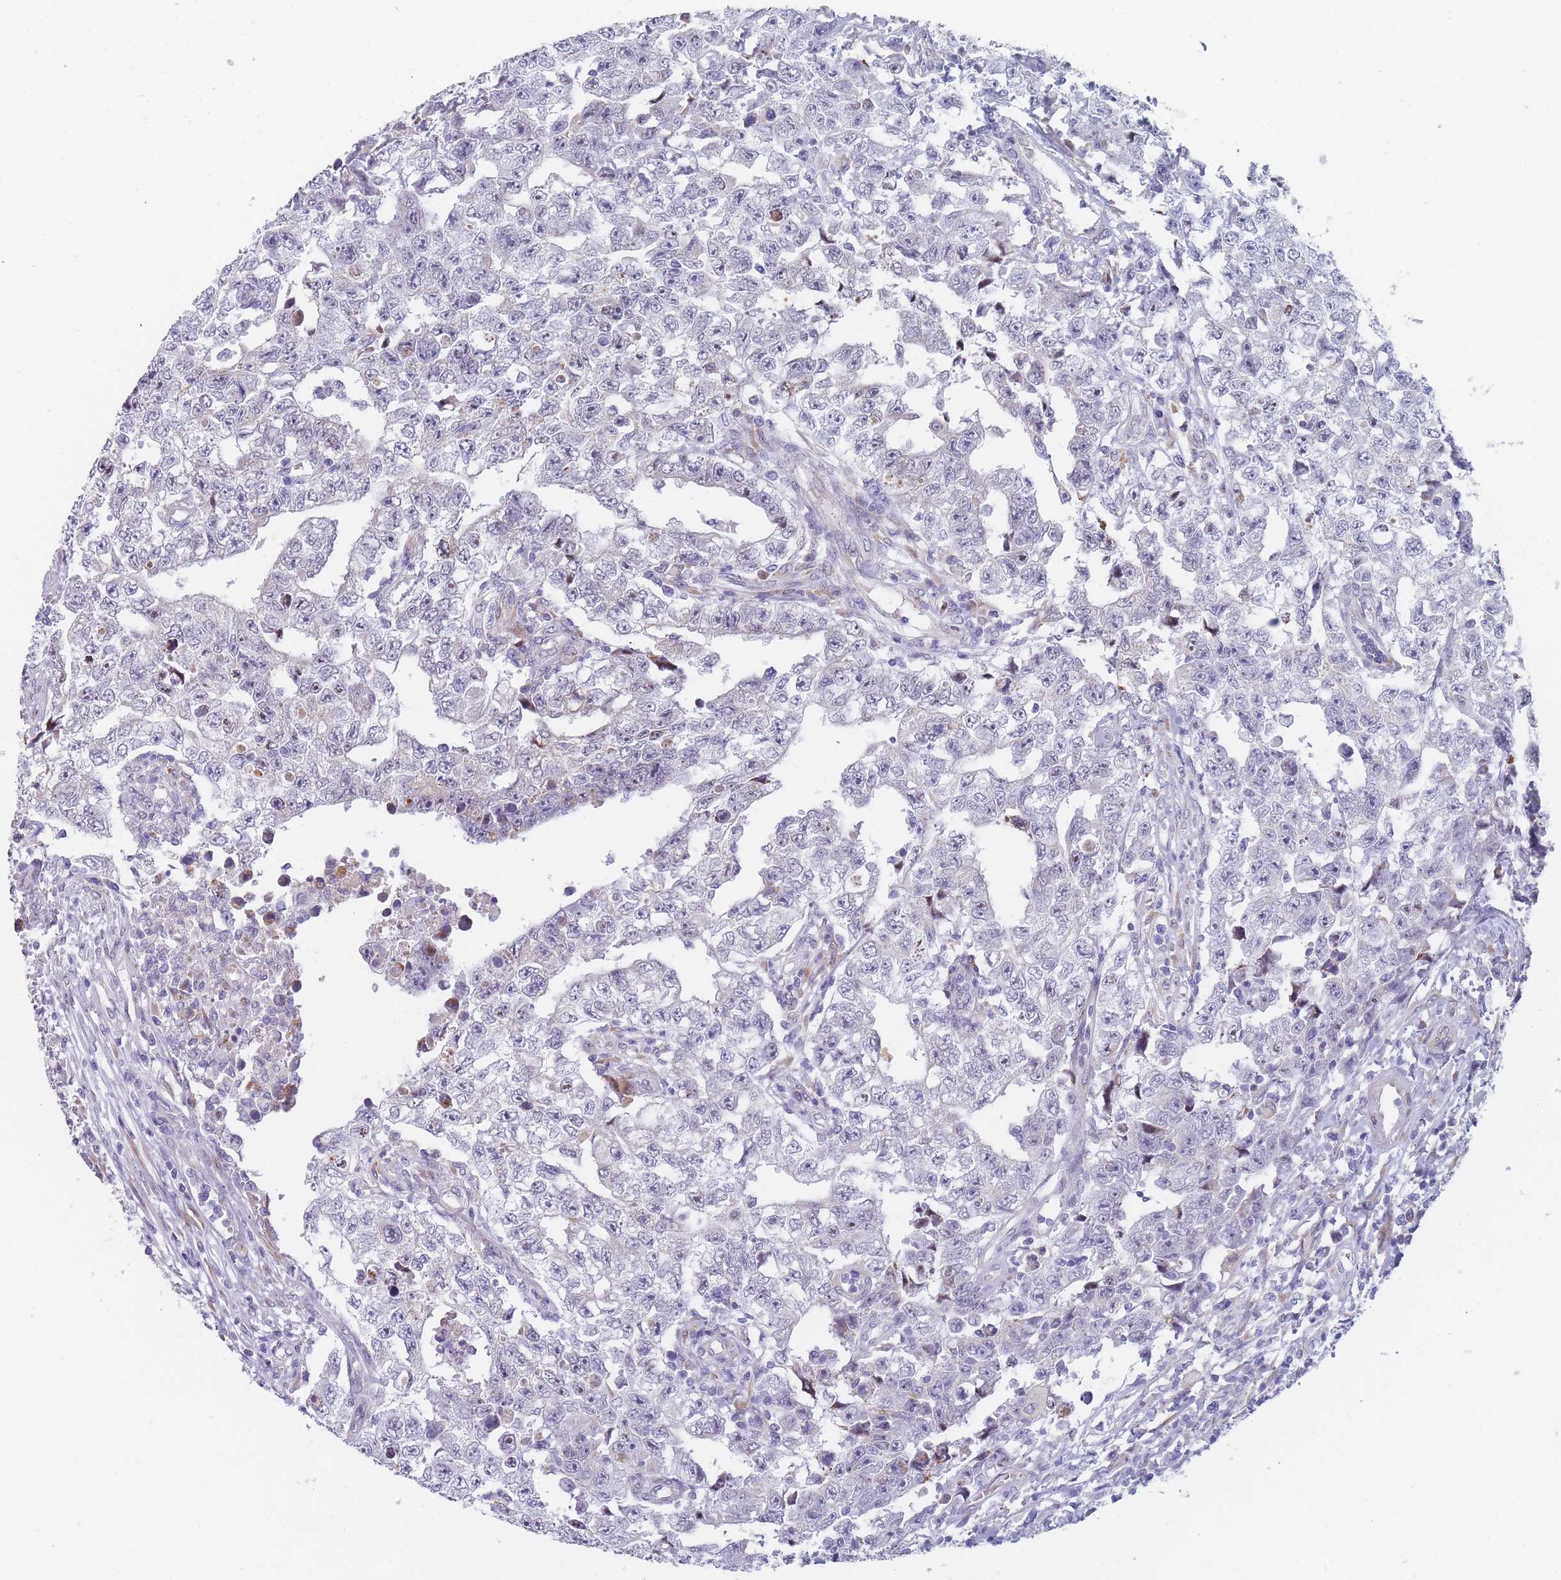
{"staining": {"intensity": "negative", "quantity": "none", "location": "none"}, "tissue": "testis cancer", "cell_type": "Tumor cells", "image_type": "cancer", "snomed": [{"axis": "morphology", "description": "Carcinoma, Embryonal, NOS"}, {"axis": "topography", "description": "Testis"}], "caption": "Tumor cells are negative for protein expression in human testis cancer (embryonal carcinoma).", "gene": "TMED10", "patient": {"sex": "male", "age": 25}}